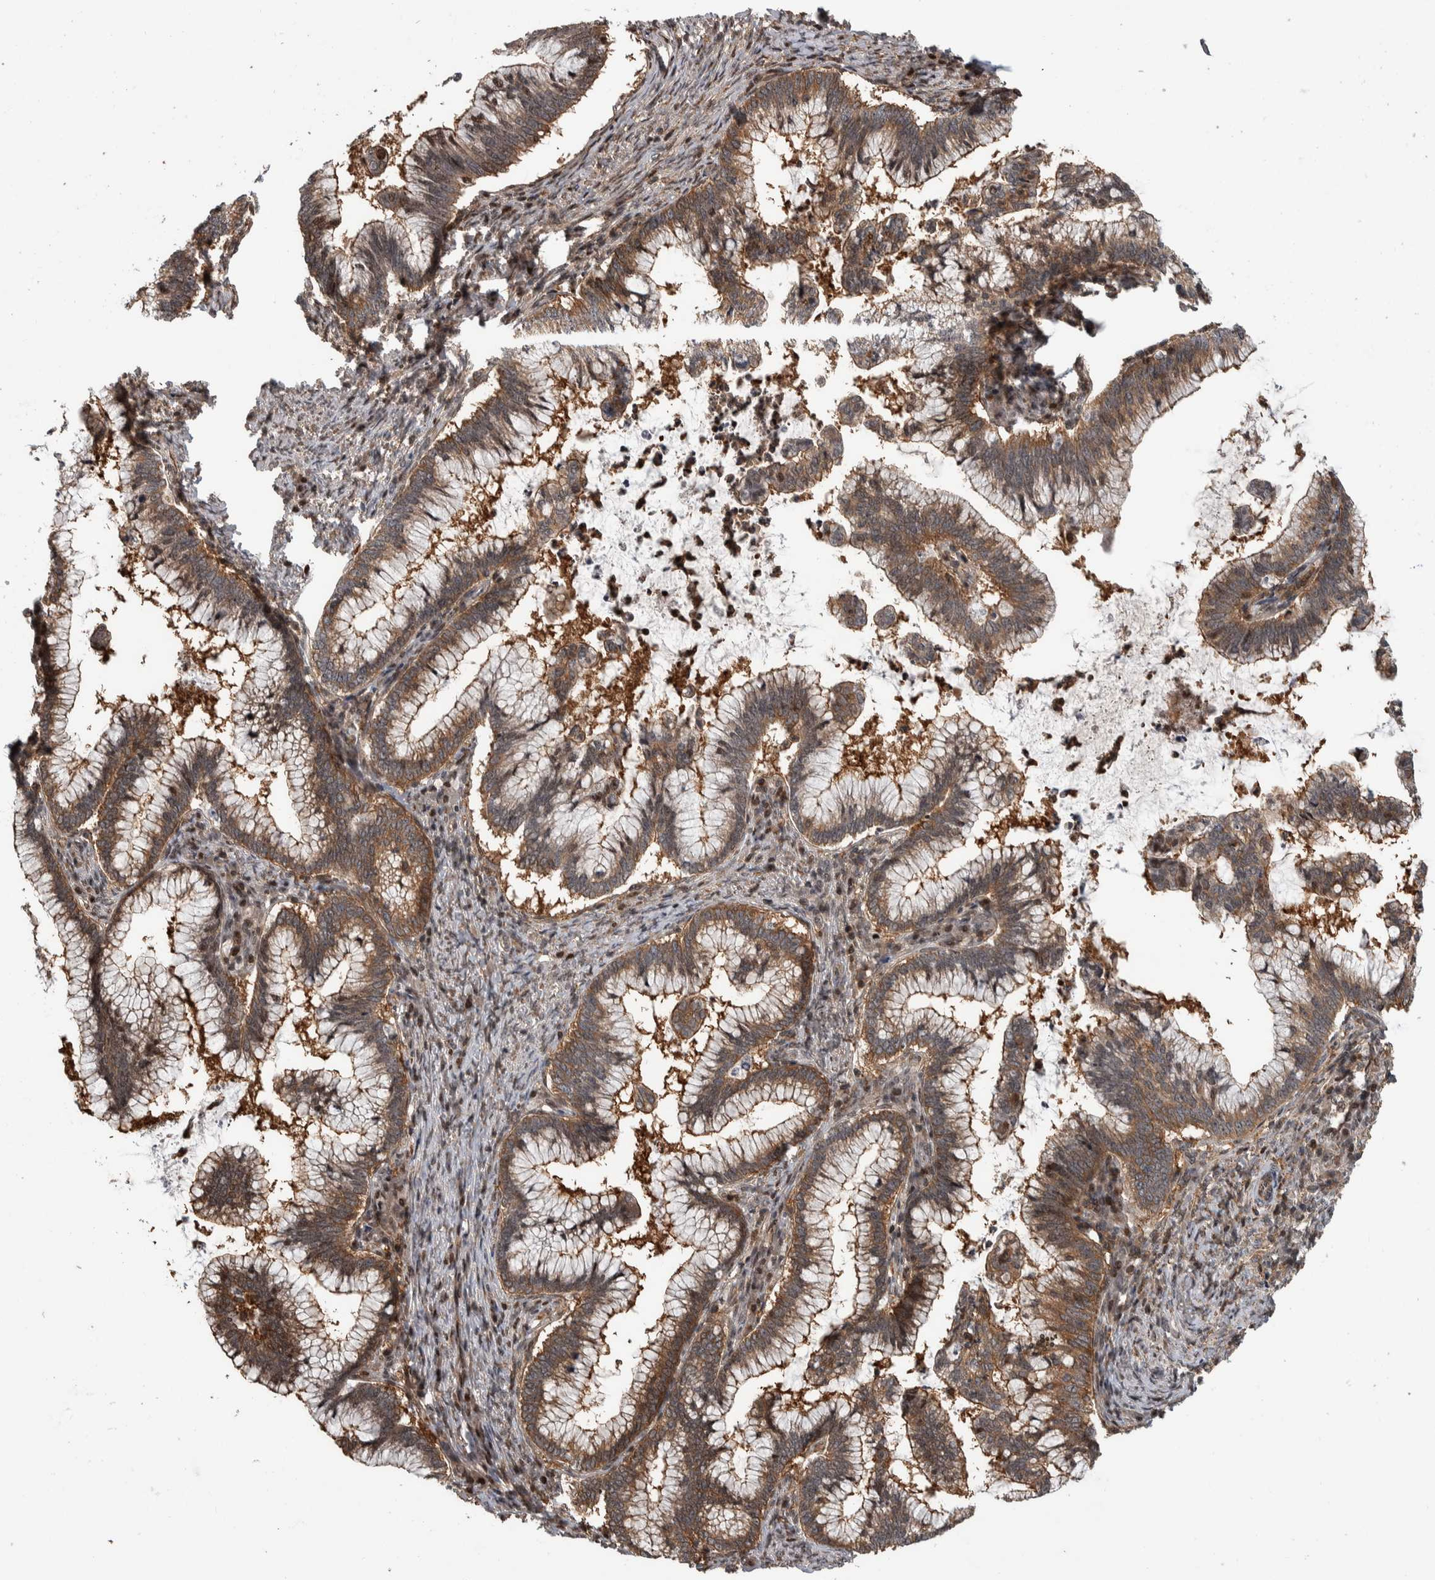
{"staining": {"intensity": "moderate", "quantity": ">75%", "location": "cytoplasmic/membranous"}, "tissue": "cervical cancer", "cell_type": "Tumor cells", "image_type": "cancer", "snomed": [{"axis": "morphology", "description": "Adenocarcinoma, NOS"}, {"axis": "topography", "description": "Cervix"}], "caption": "Cervical cancer tissue exhibits moderate cytoplasmic/membranous staining in approximately >75% of tumor cells", "gene": "ARFGEF1", "patient": {"sex": "female", "age": 36}}